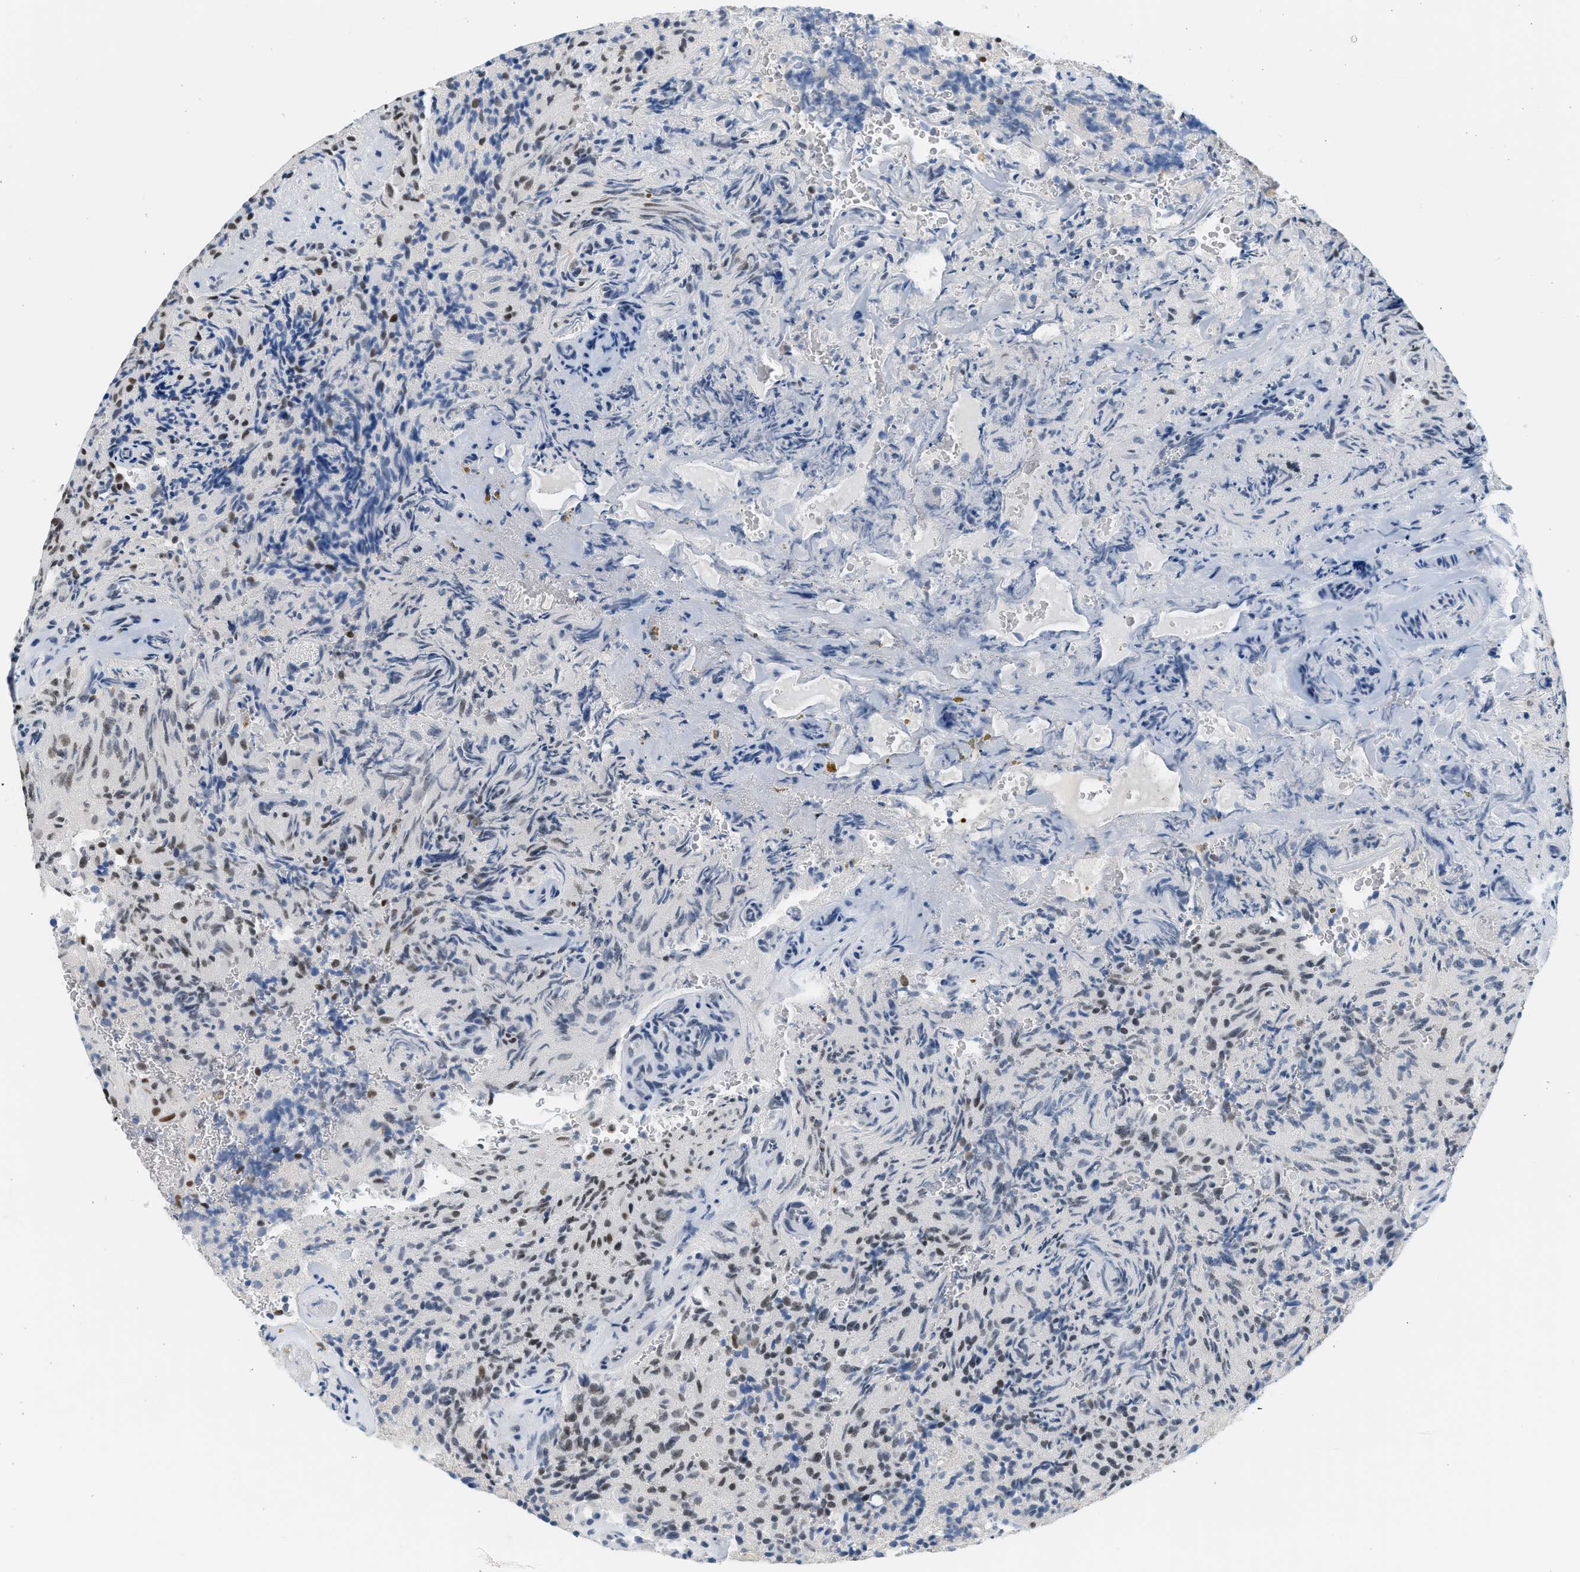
{"staining": {"intensity": "moderate", "quantity": "25%-75%", "location": "nuclear"}, "tissue": "glioma", "cell_type": "Tumor cells", "image_type": "cancer", "snomed": [{"axis": "morphology", "description": "Glioma, malignant, High grade"}, {"axis": "topography", "description": "Brain"}], "caption": "Glioma tissue shows moderate nuclear positivity in about 25%-75% of tumor cells", "gene": "HIPK1", "patient": {"sex": "male", "age": 71}}